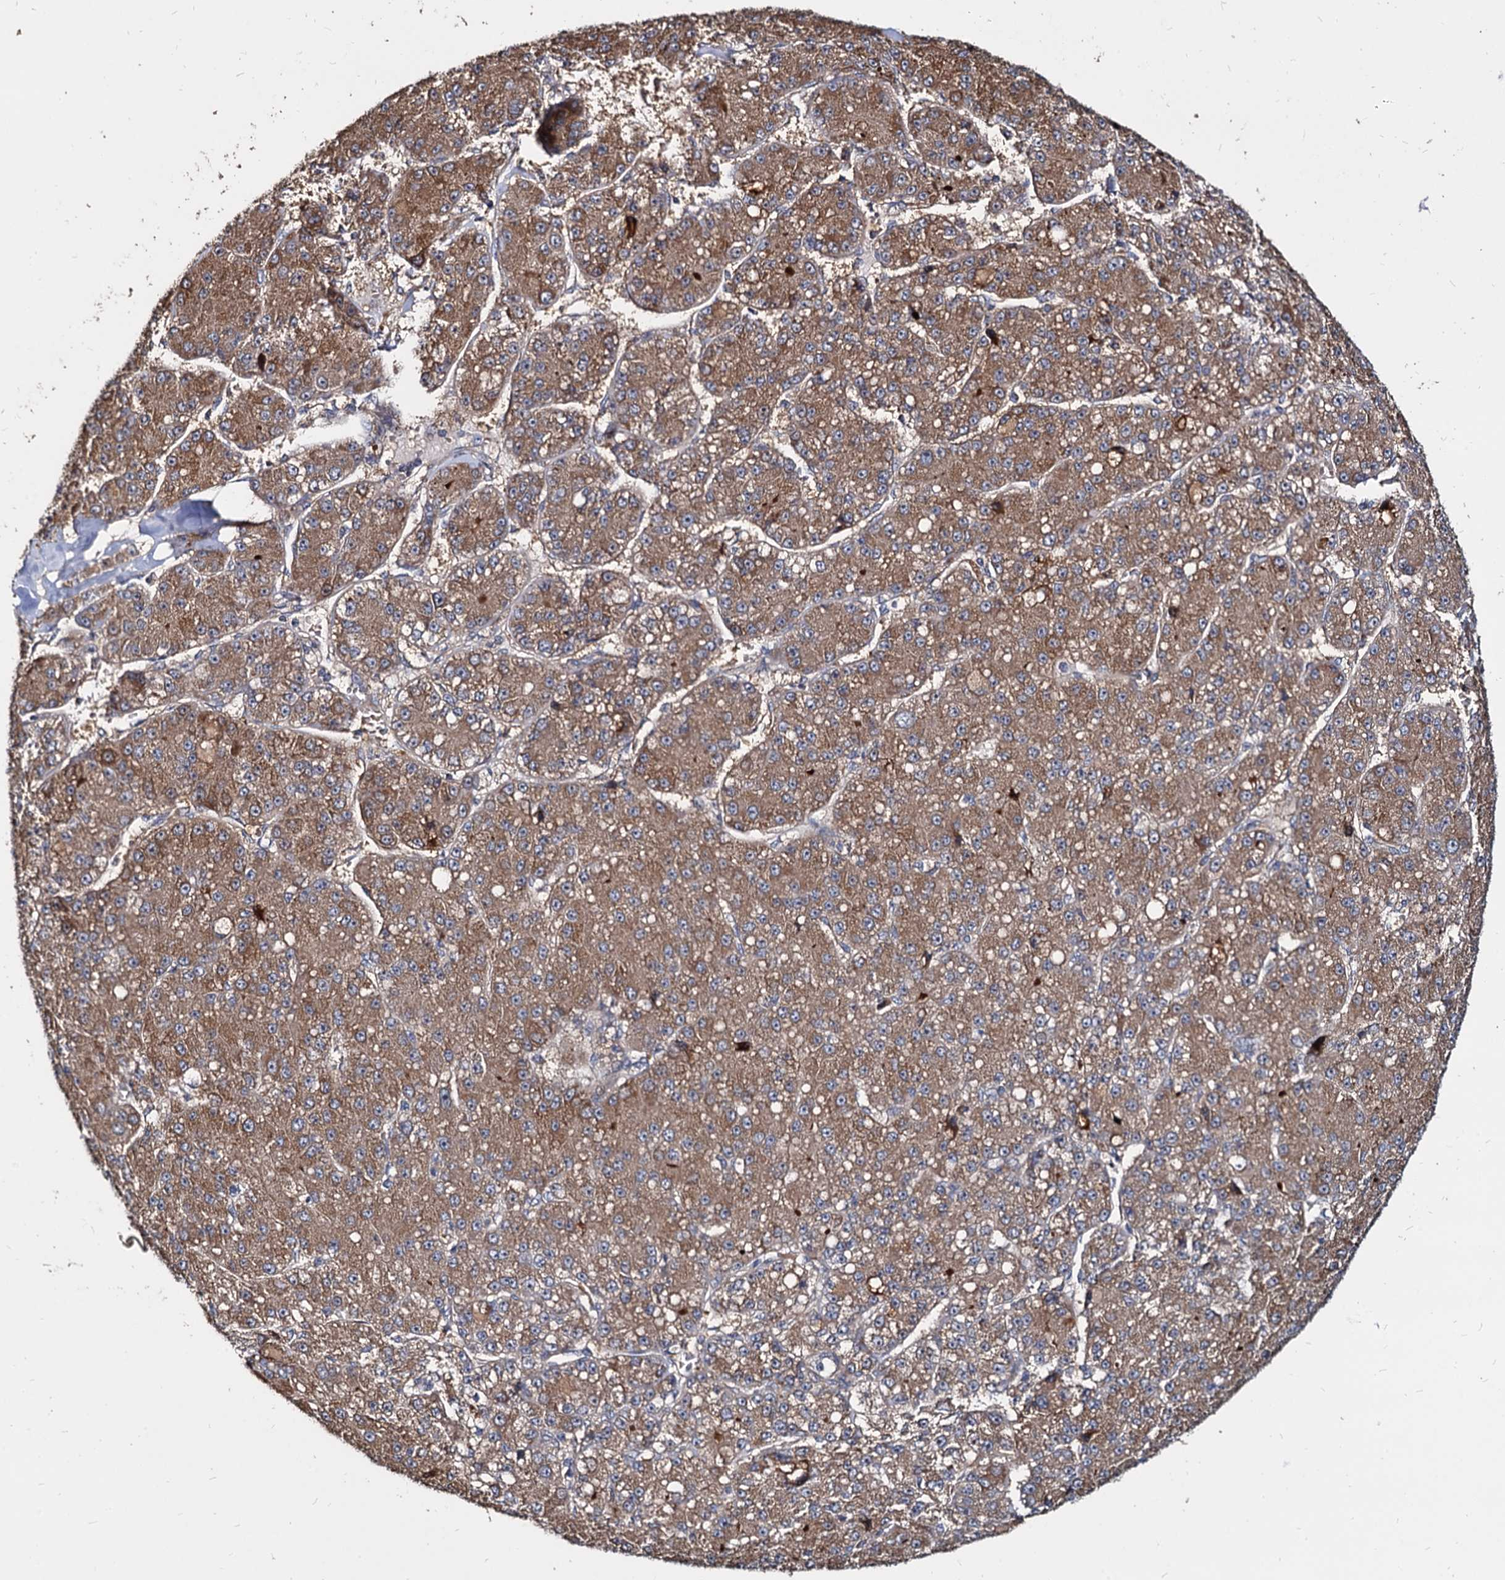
{"staining": {"intensity": "moderate", "quantity": ">75%", "location": "cytoplasmic/membranous"}, "tissue": "liver cancer", "cell_type": "Tumor cells", "image_type": "cancer", "snomed": [{"axis": "morphology", "description": "Carcinoma, Hepatocellular, NOS"}, {"axis": "topography", "description": "Liver"}], "caption": "Liver cancer tissue shows moderate cytoplasmic/membranous staining in about >75% of tumor cells, visualized by immunohistochemistry.", "gene": "WWC3", "patient": {"sex": "male", "age": 67}}